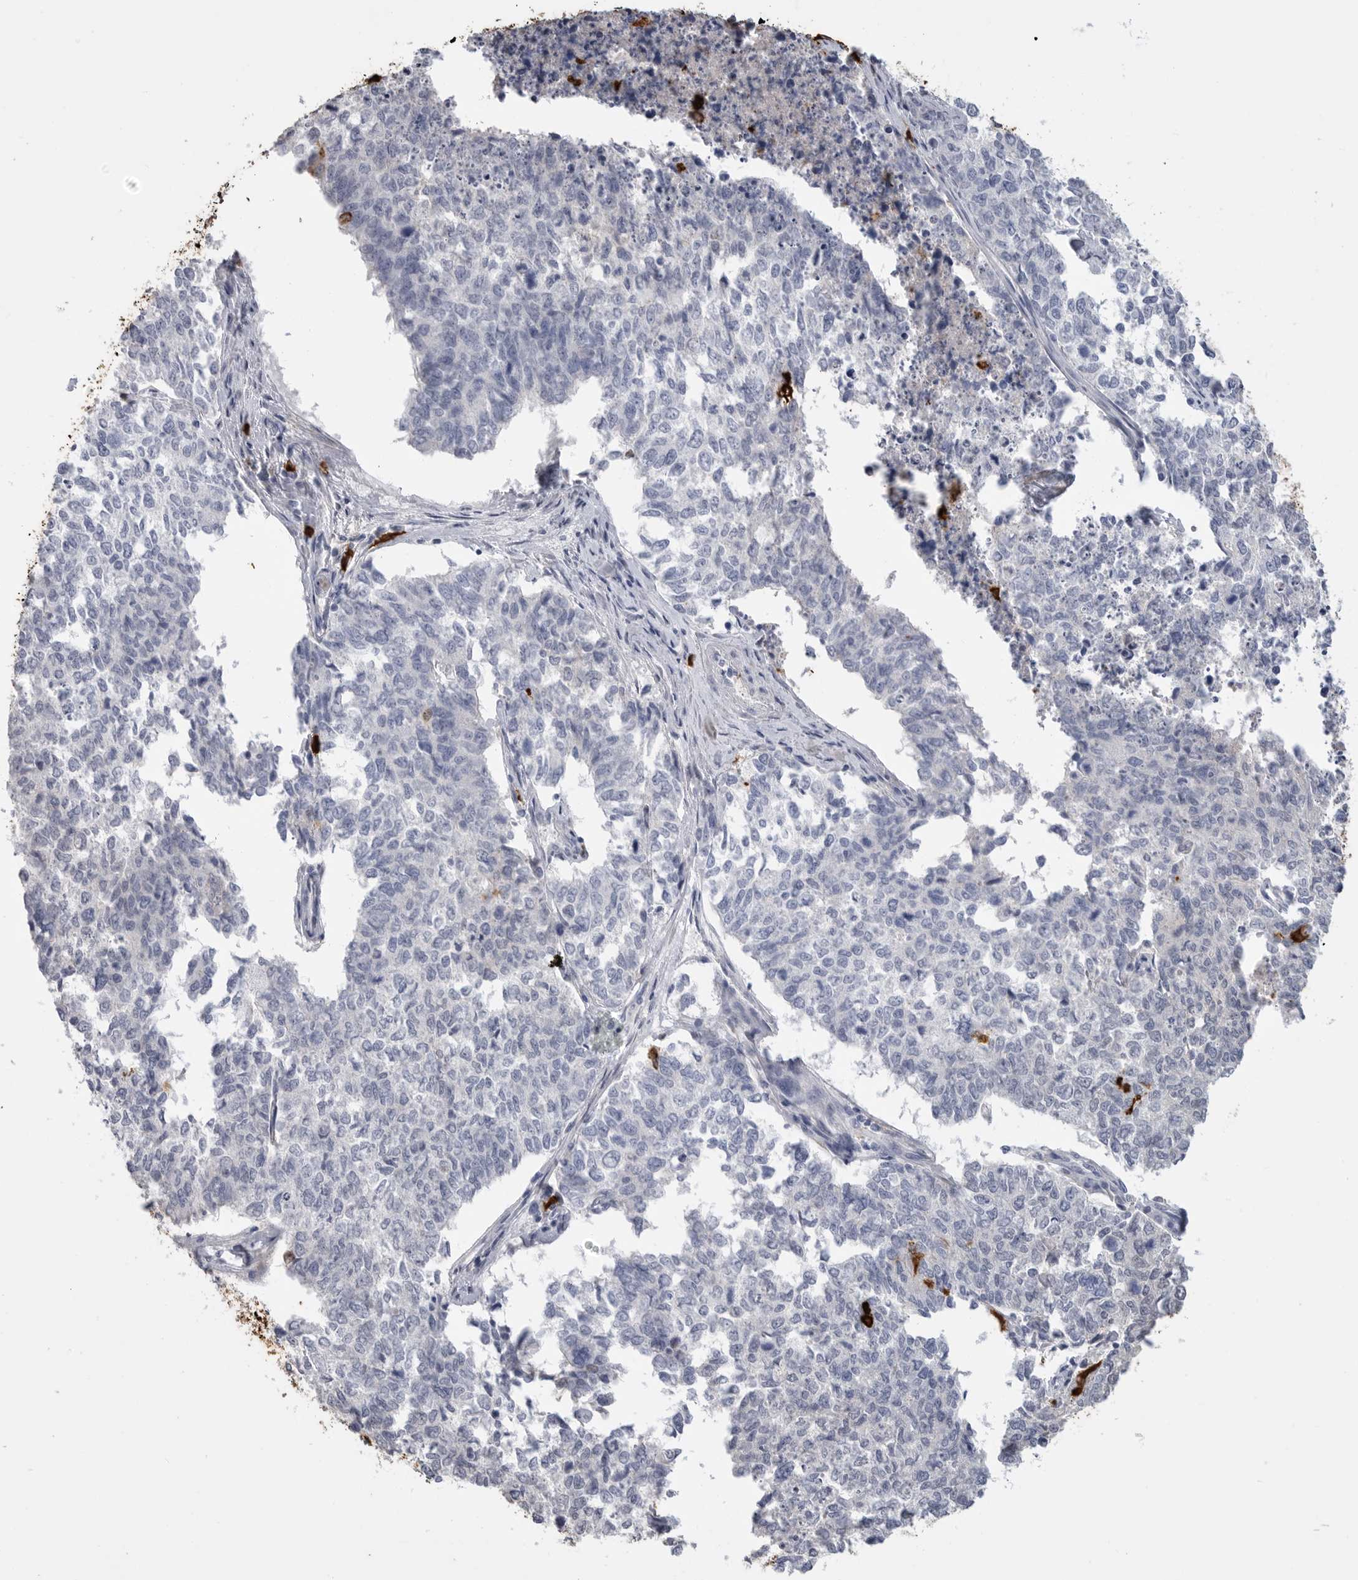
{"staining": {"intensity": "negative", "quantity": "none", "location": "none"}, "tissue": "cervical cancer", "cell_type": "Tumor cells", "image_type": "cancer", "snomed": [{"axis": "morphology", "description": "Squamous cell carcinoma, NOS"}, {"axis": "topography", "description": "Cervix"}], "caption": "An immunohistochemistry photomicrograph of cervical cancer is shown. There is no staining in tumor cells of cervical cancer.", "gene": "CYB561D1", "patient": {"sex": "female", "age": 63}}